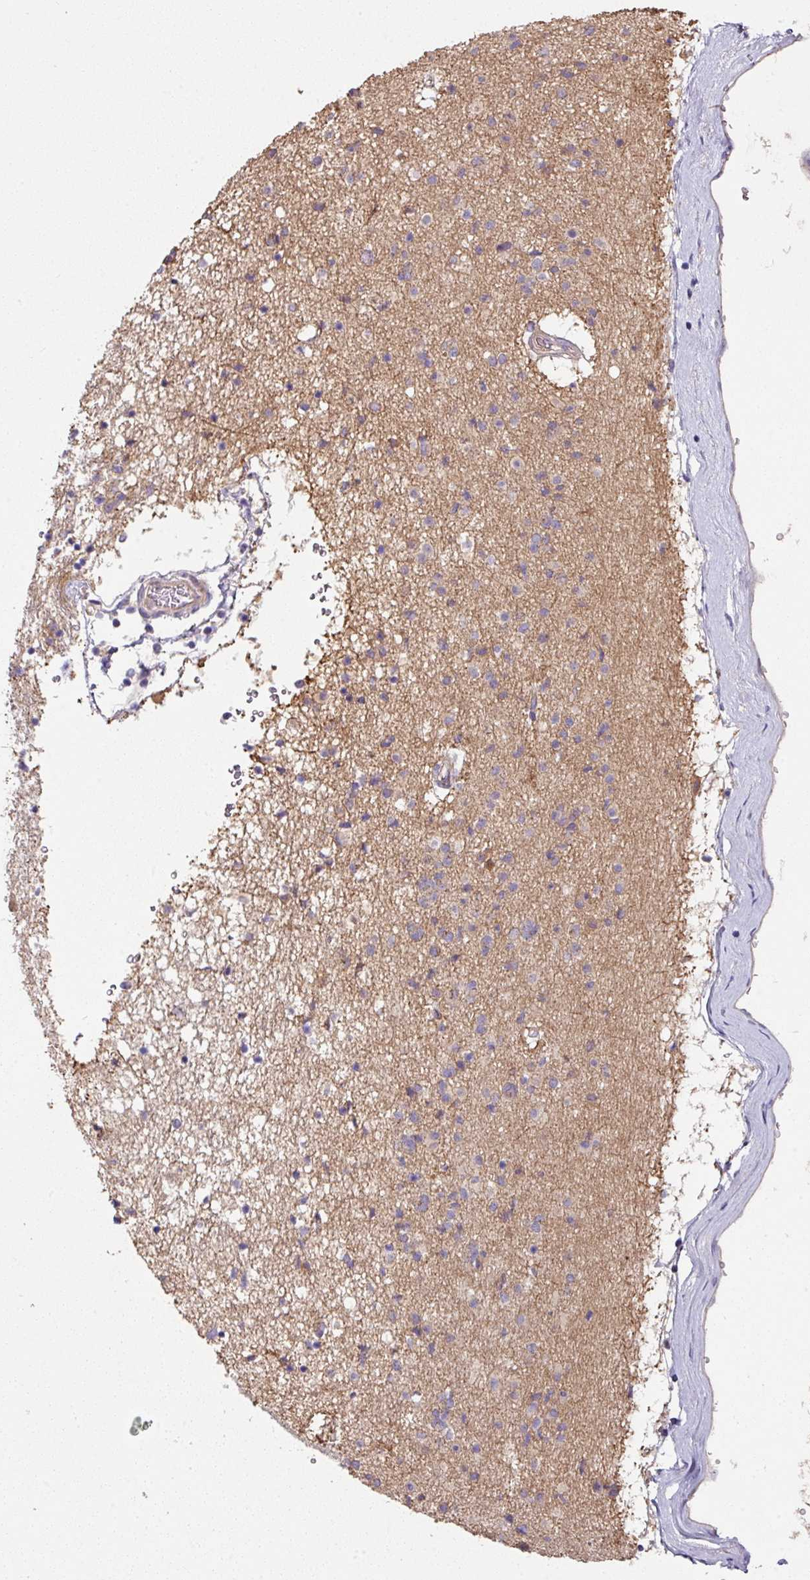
{"staining": {"intensity": "negative", "quantity": "none", "location": "none"}, "tissue": "caudate", "cell_type": "Glial cells", "image_type": "normal", "snomed": [{"axis": "morphology", "description": "Normal tissue, NOS"}, {"axis": "topography", "description": "Lateral ventricle wall"}], "caption": "This is a photomicrograph of immunohistochemistry (IHC) staining of normal caudate, which shows no expression in glial cells.", "gene": "C4orf48", "patient": {"sex": "male", "age": 58}}